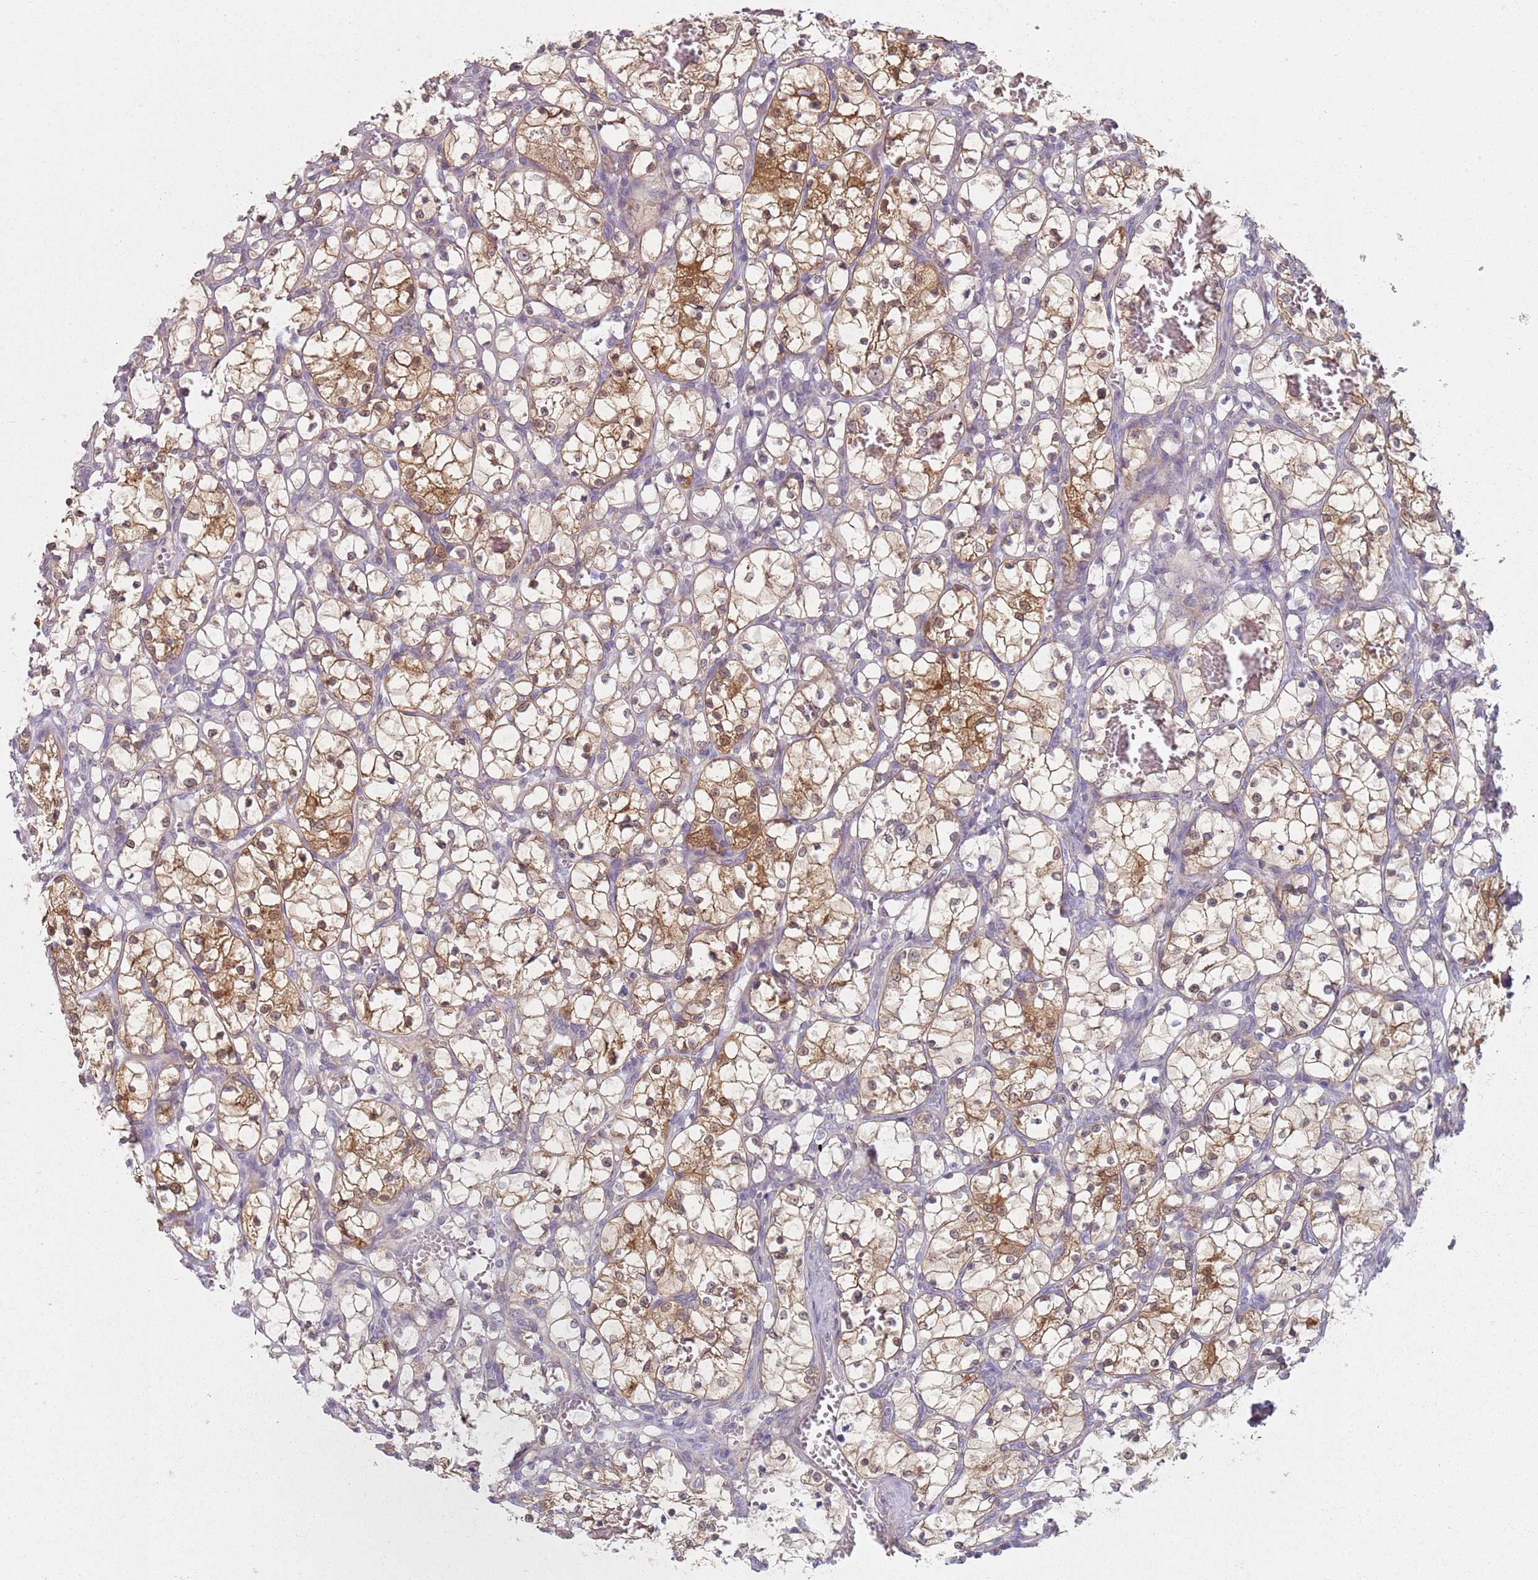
{"staining": {"intensity": "moderate", "quantity": "25%-75%", "location": "cytoplasmic/membranous"}, "tissue": "renal cancer", "cell_type": "Tumor cells", "image_type": "cancer", "snomed": [{"axis": "morphology", "description": "Adenocarcinoma, NOS"}, {"axis": "topography", "description": "Kidney"}], "caption": "Moderate cytoplasmic/membranous positivity is seen in about 25%-75% of tumor cells in renal cancer (adenocarcinoma).", "gene": "SLC26A6", "patient": {"sex": "female", "age": 69}}